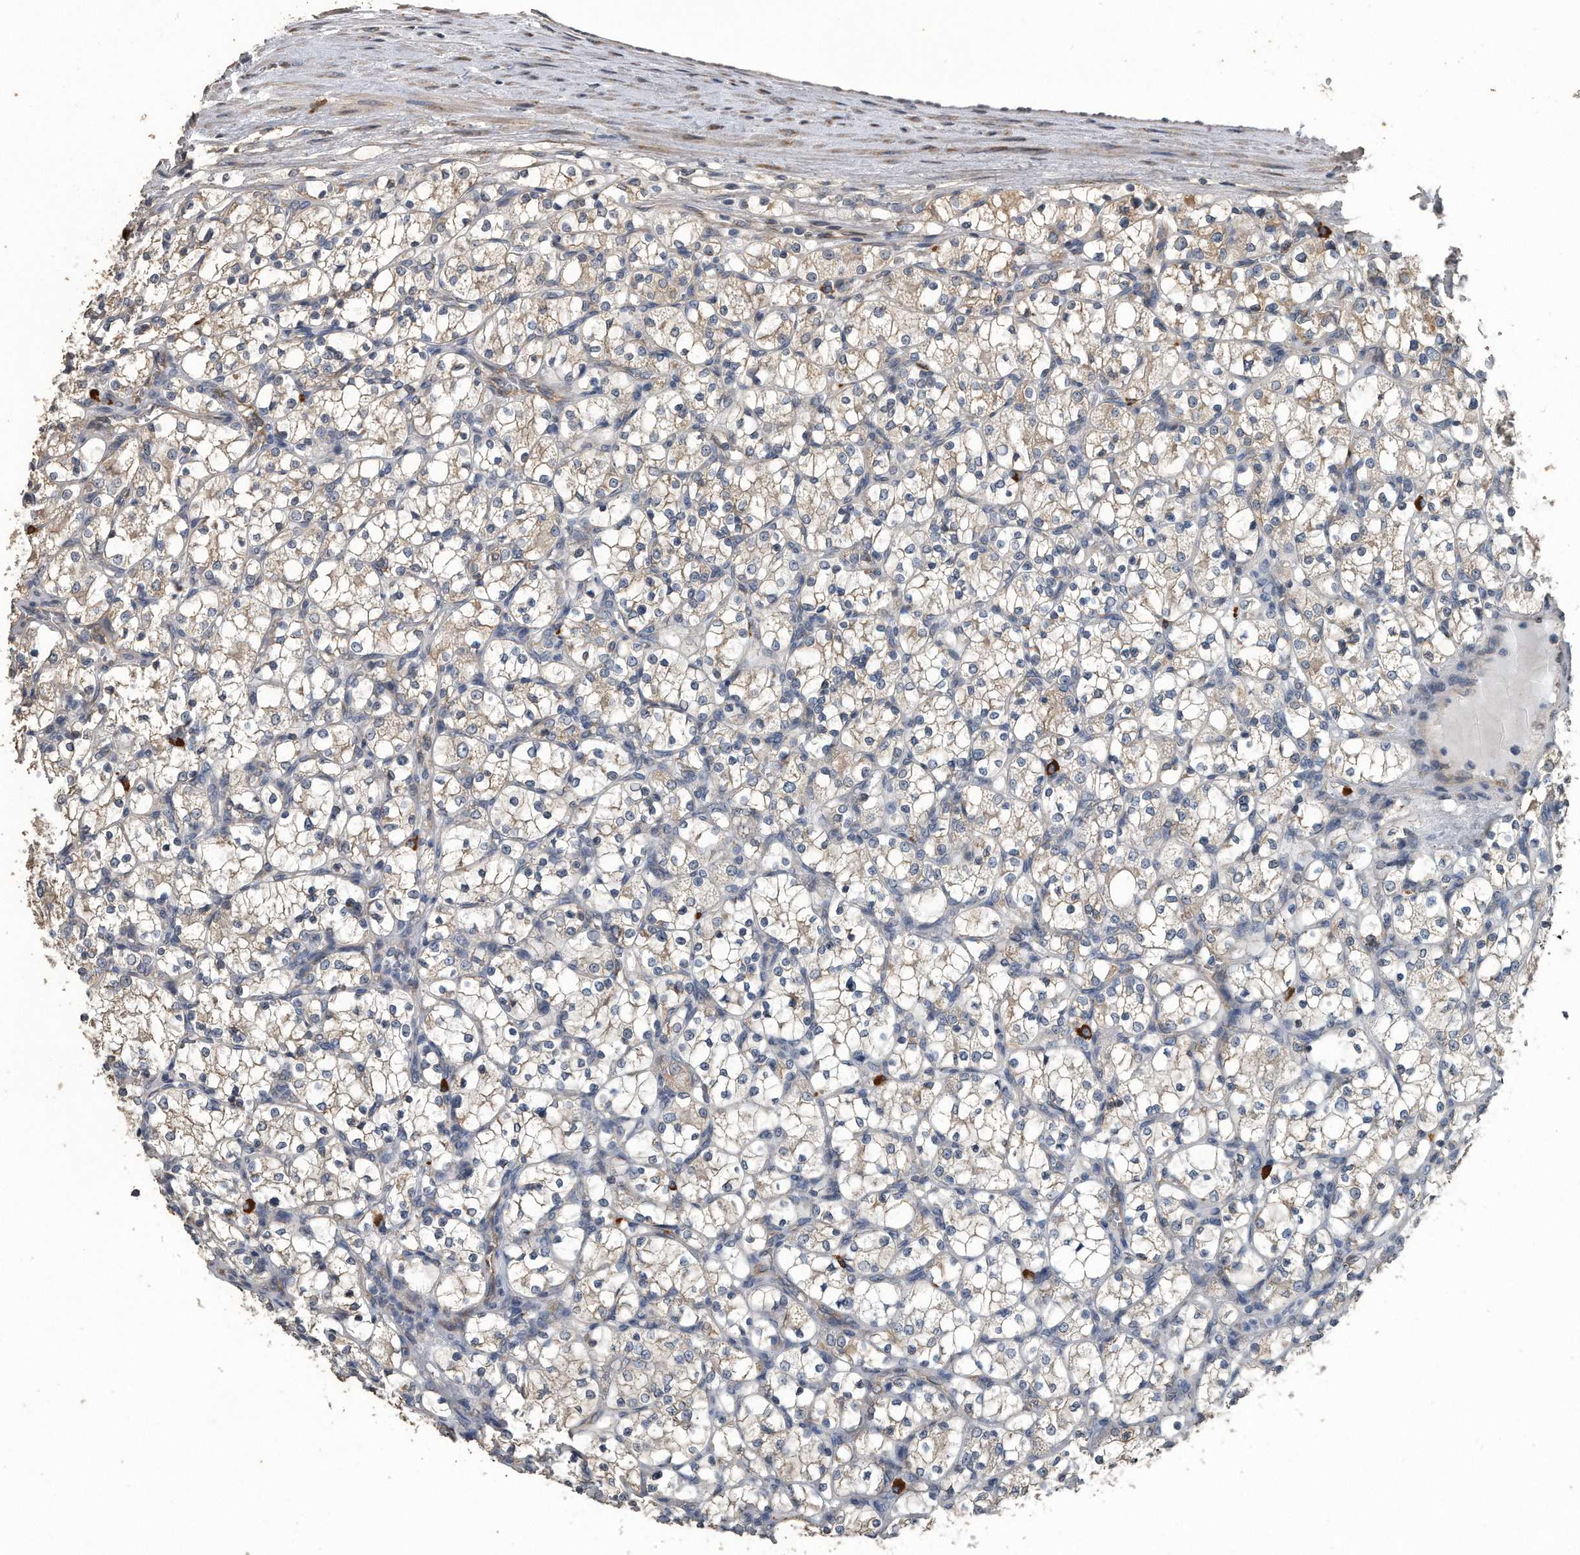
{"staining": {"intensity": "weak", "quantity": ">75%", "location": "cytoplasmic/membranous"}, "tissue": "renal cancer", "cell_type": "Tumor cells", "image_type": "cancer", "snomed": [{"axis": "morphology", "description": "Adenocarcinoma, NOS"}, {"axis": "topography", "description": "Kidney"}], "caption": "Brown immunohistochemical staining in human renal cancer (adenocarcinoma) displays weak cytoplasmic/membranous positivity in approximately >75% of tumor cells.", "gene": "PCLO", "patient": {"sex": "female", "age": 69}}